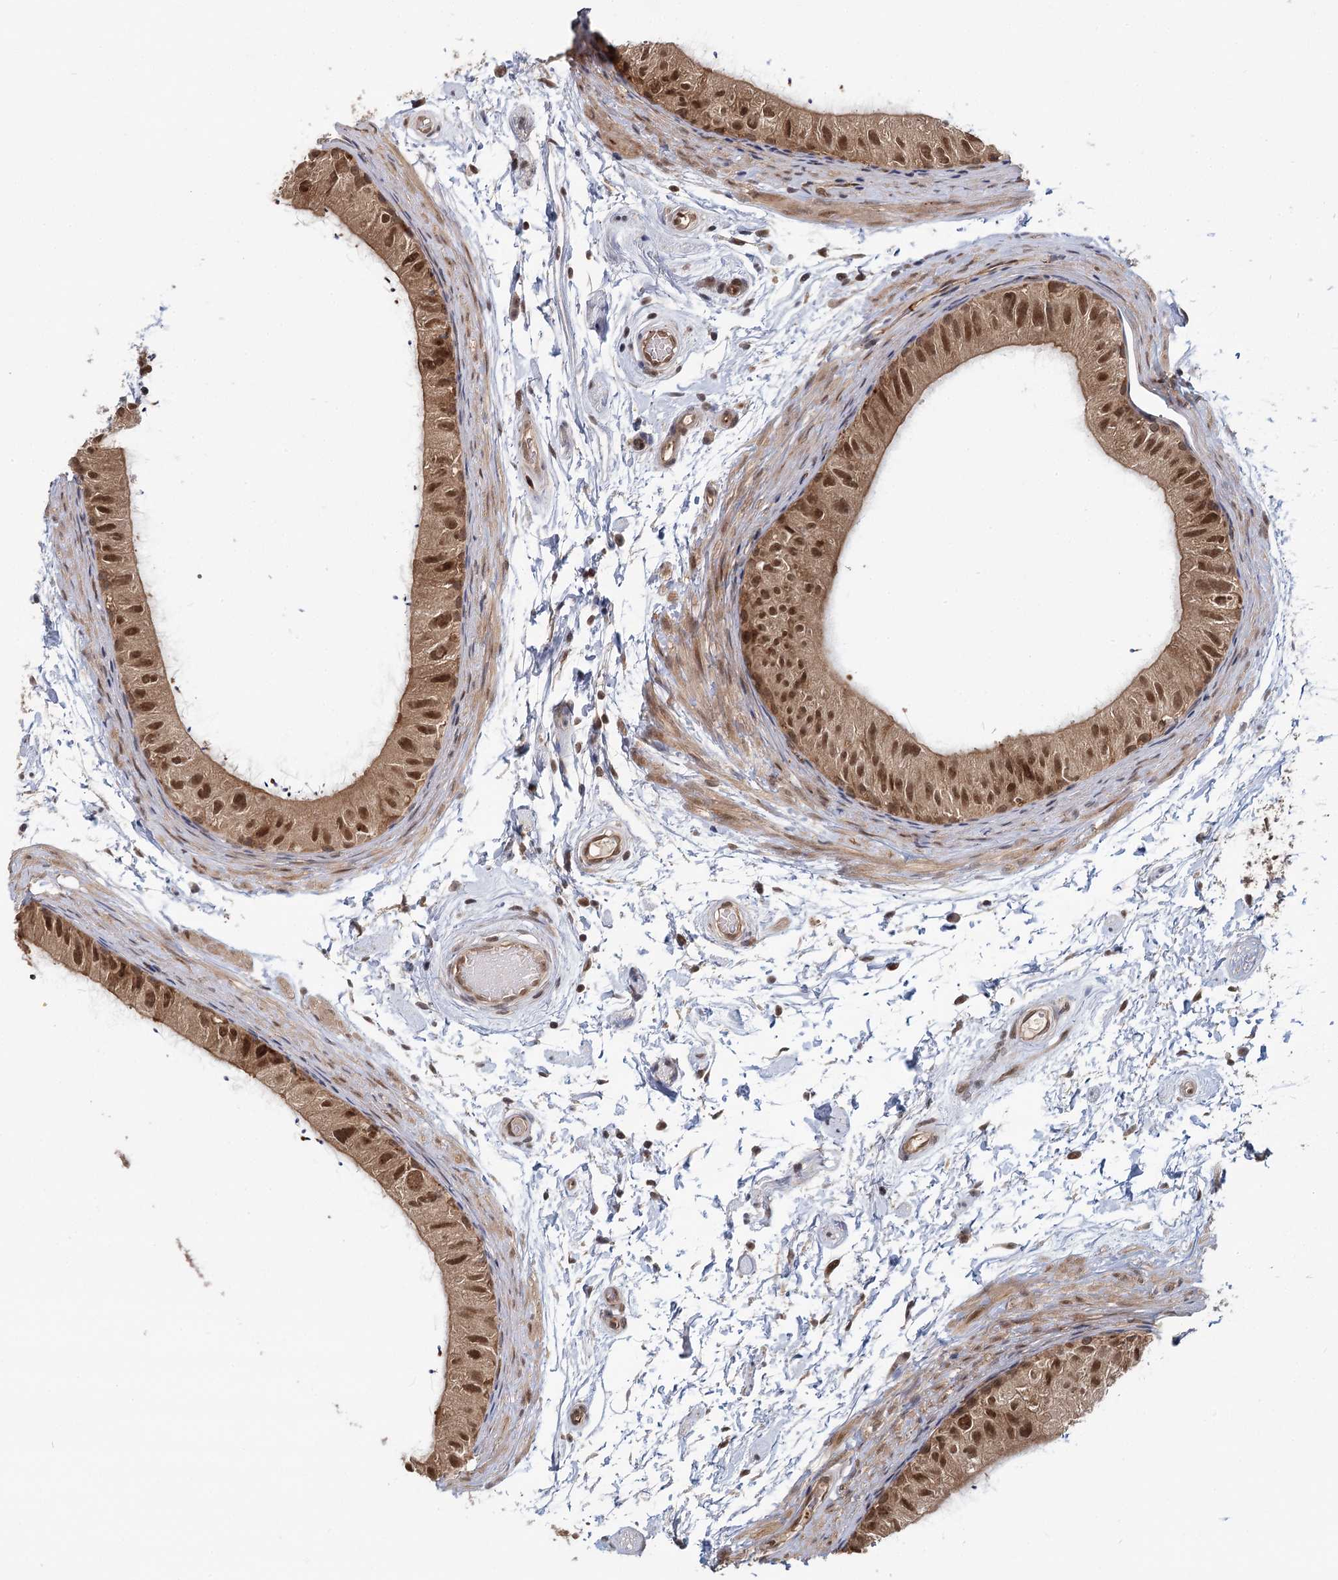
{"staining": {"intensity": "strong", "quantity": ">75%", "location": "cytoplasmic/membranous,nuclear"}, "tissue": "epididymis", "cell_type": "Glandular cells", "image_type": "normal", "snomed": [{"axis": "morphology", "description": "Normal tissue, NOS"}, {"axis": "topography", "description": "Epididymis"}], "caption": "Immunohistochemical staining of normal human epididymis exhibits high levels of strong cytoplasmic/membranous,nuclear staining in about >75% of glandular cells.", "gene": "N6AMT1", "patient": {"sex": "male", "age": 50}}